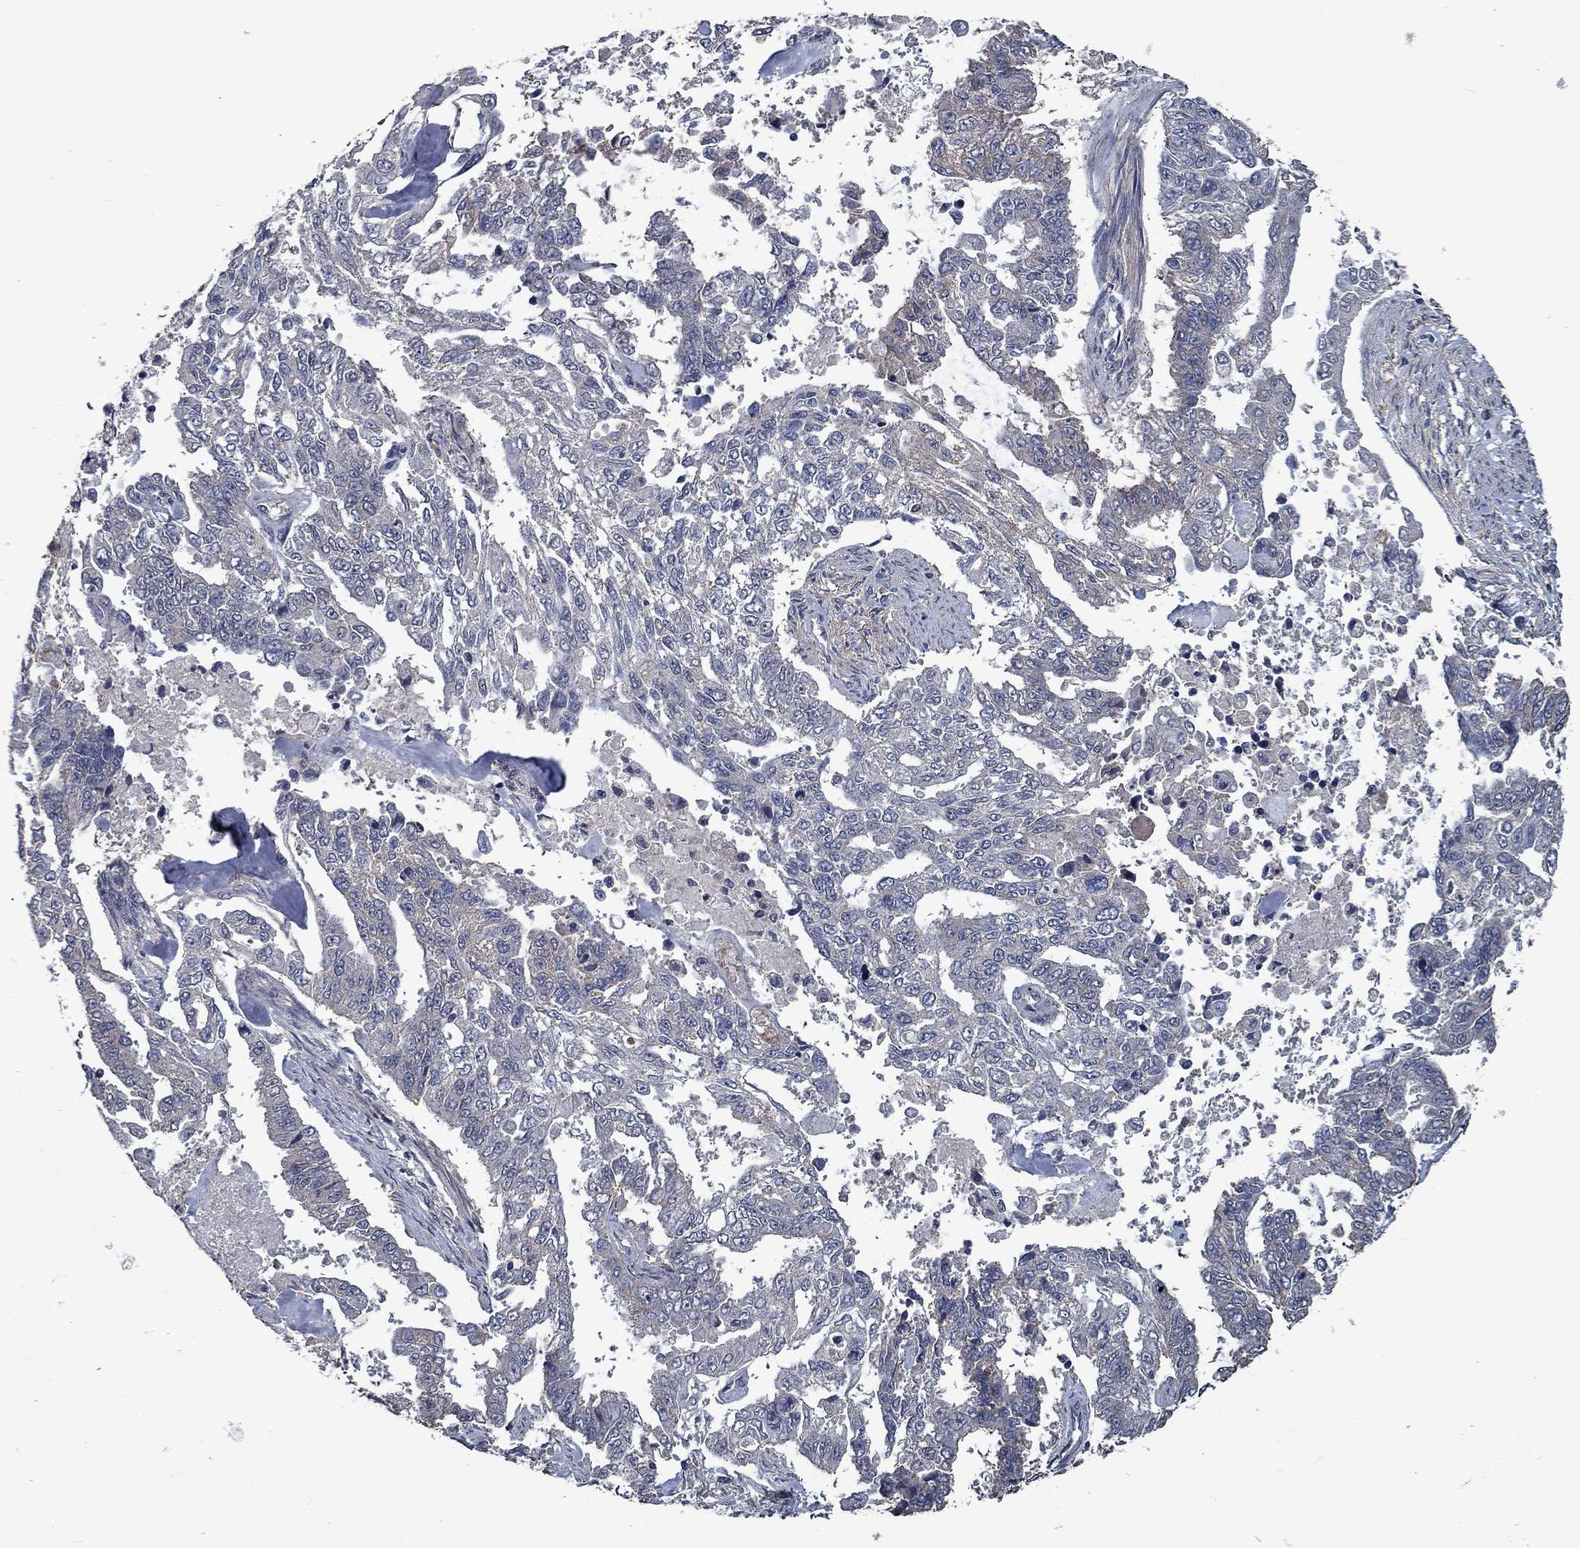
{"staining": {"intensity": "negative", "quantity": "none", "location": "none"}, "tissue": "endometrial cancer", "cell_type": "Tumor cells", "image_type": "cancer", "snomed": [{"axis": "morphology", "description": "Adenocarcinoma, NOS"}, {"axis": "topography", "description": "Uterus"}], "caption": "Histopathology image shows no significant protein positivity in tumor cells of adenocarcinoma (endometrial).", "gene": "SLC44A1", "patient": {"sex": "female", "age": 59}}